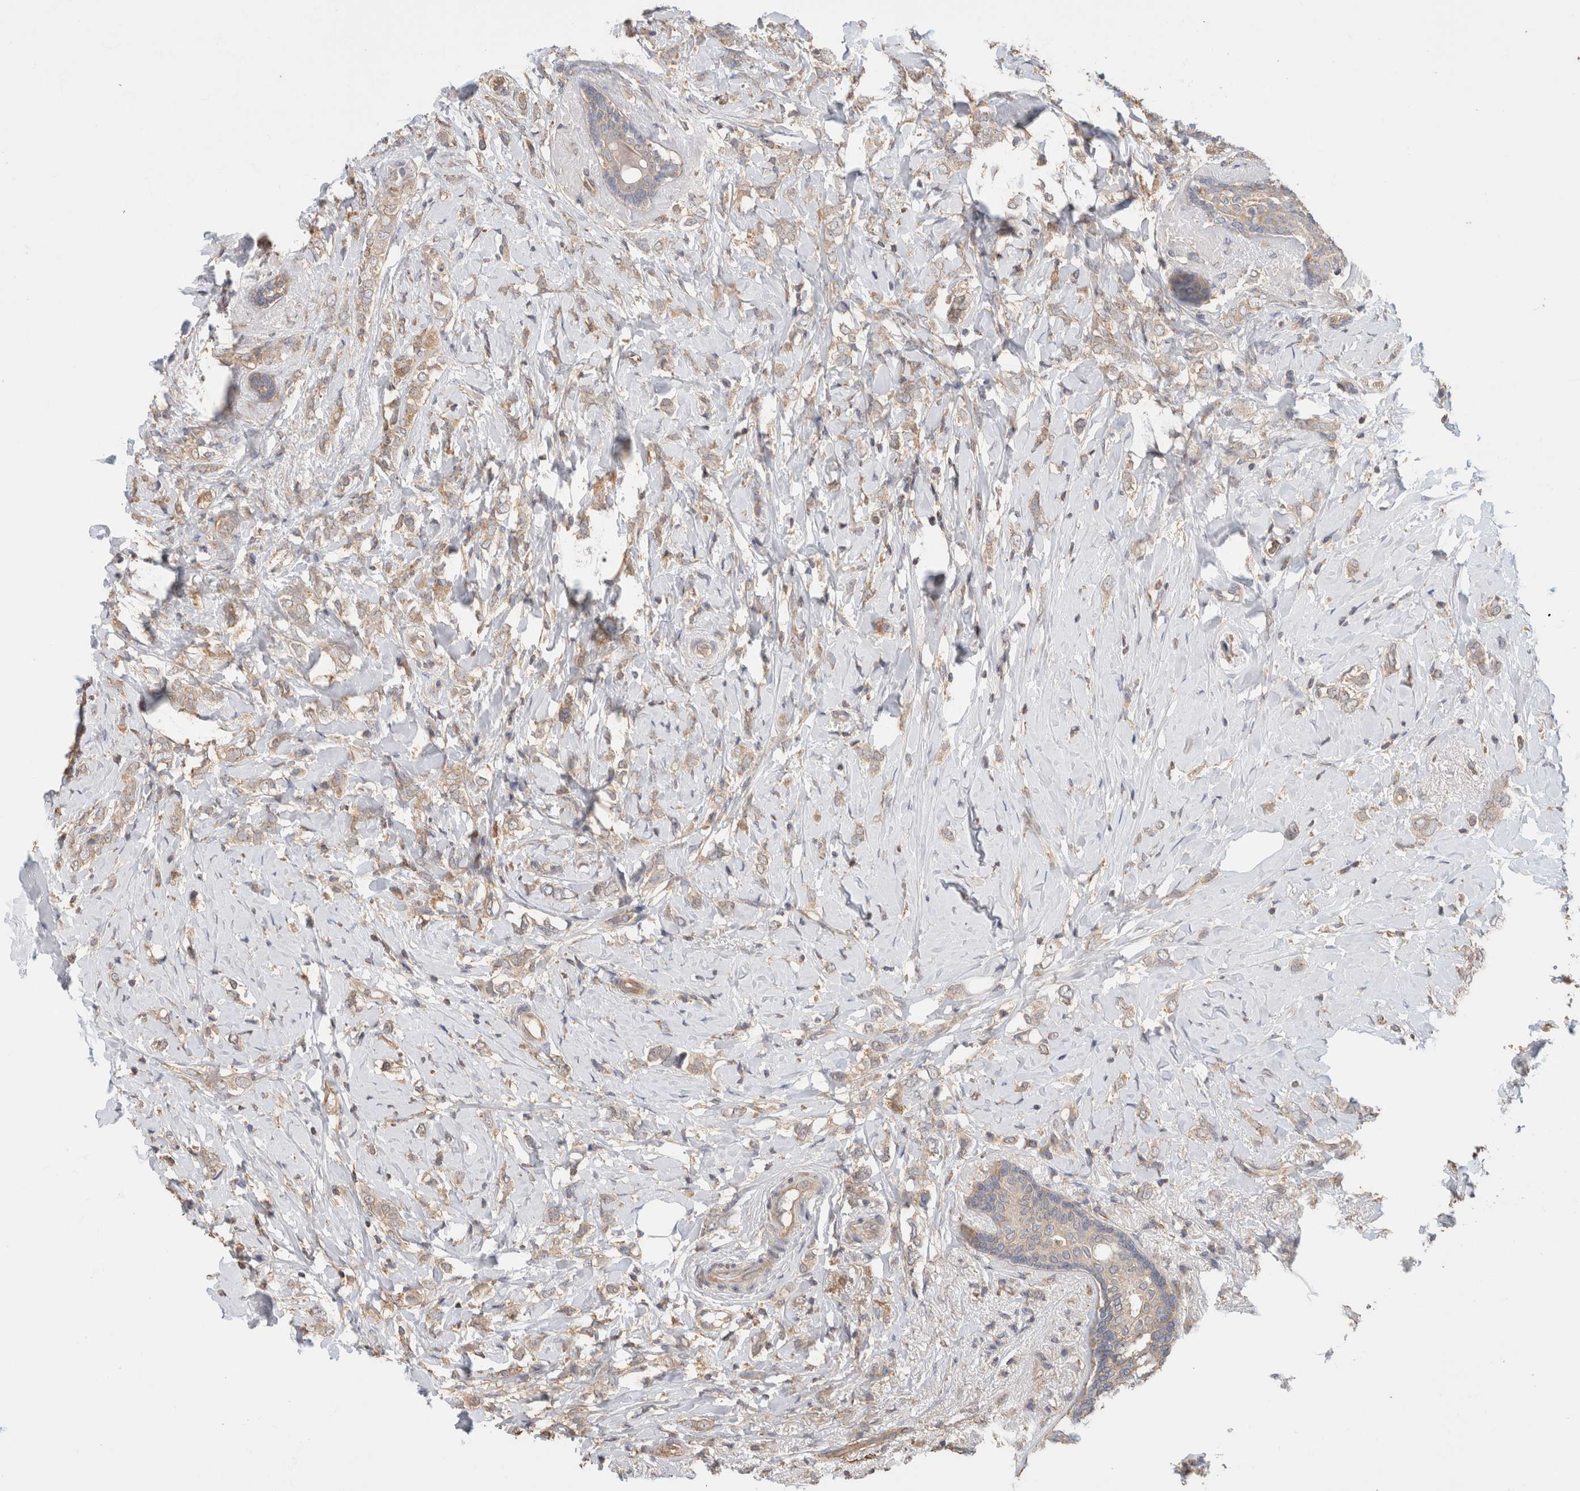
{"staining": {"intensity": "weak", "quantity": "25%-75%", "location": "cytoplasmic/membranous"}, "tissue": "breast cancer", "cell_type": "Tumor cells", "image_type": "cancer", "snomed": [{"axis": "morphology", "description": "Normal tissue, NOS"}, {"axis": "morphology", "description": "Lobular carcinoma"}, {"axis": "topography", "description": "Breast"}], "caption": "Protein staining reveals weak cytoplasmic/membranous positivity in about 25%-75% of tumor cells in lobular carcinoma (breast).", "gene": "CFAP418", "patient": {"sex": "female", "age": 47}}